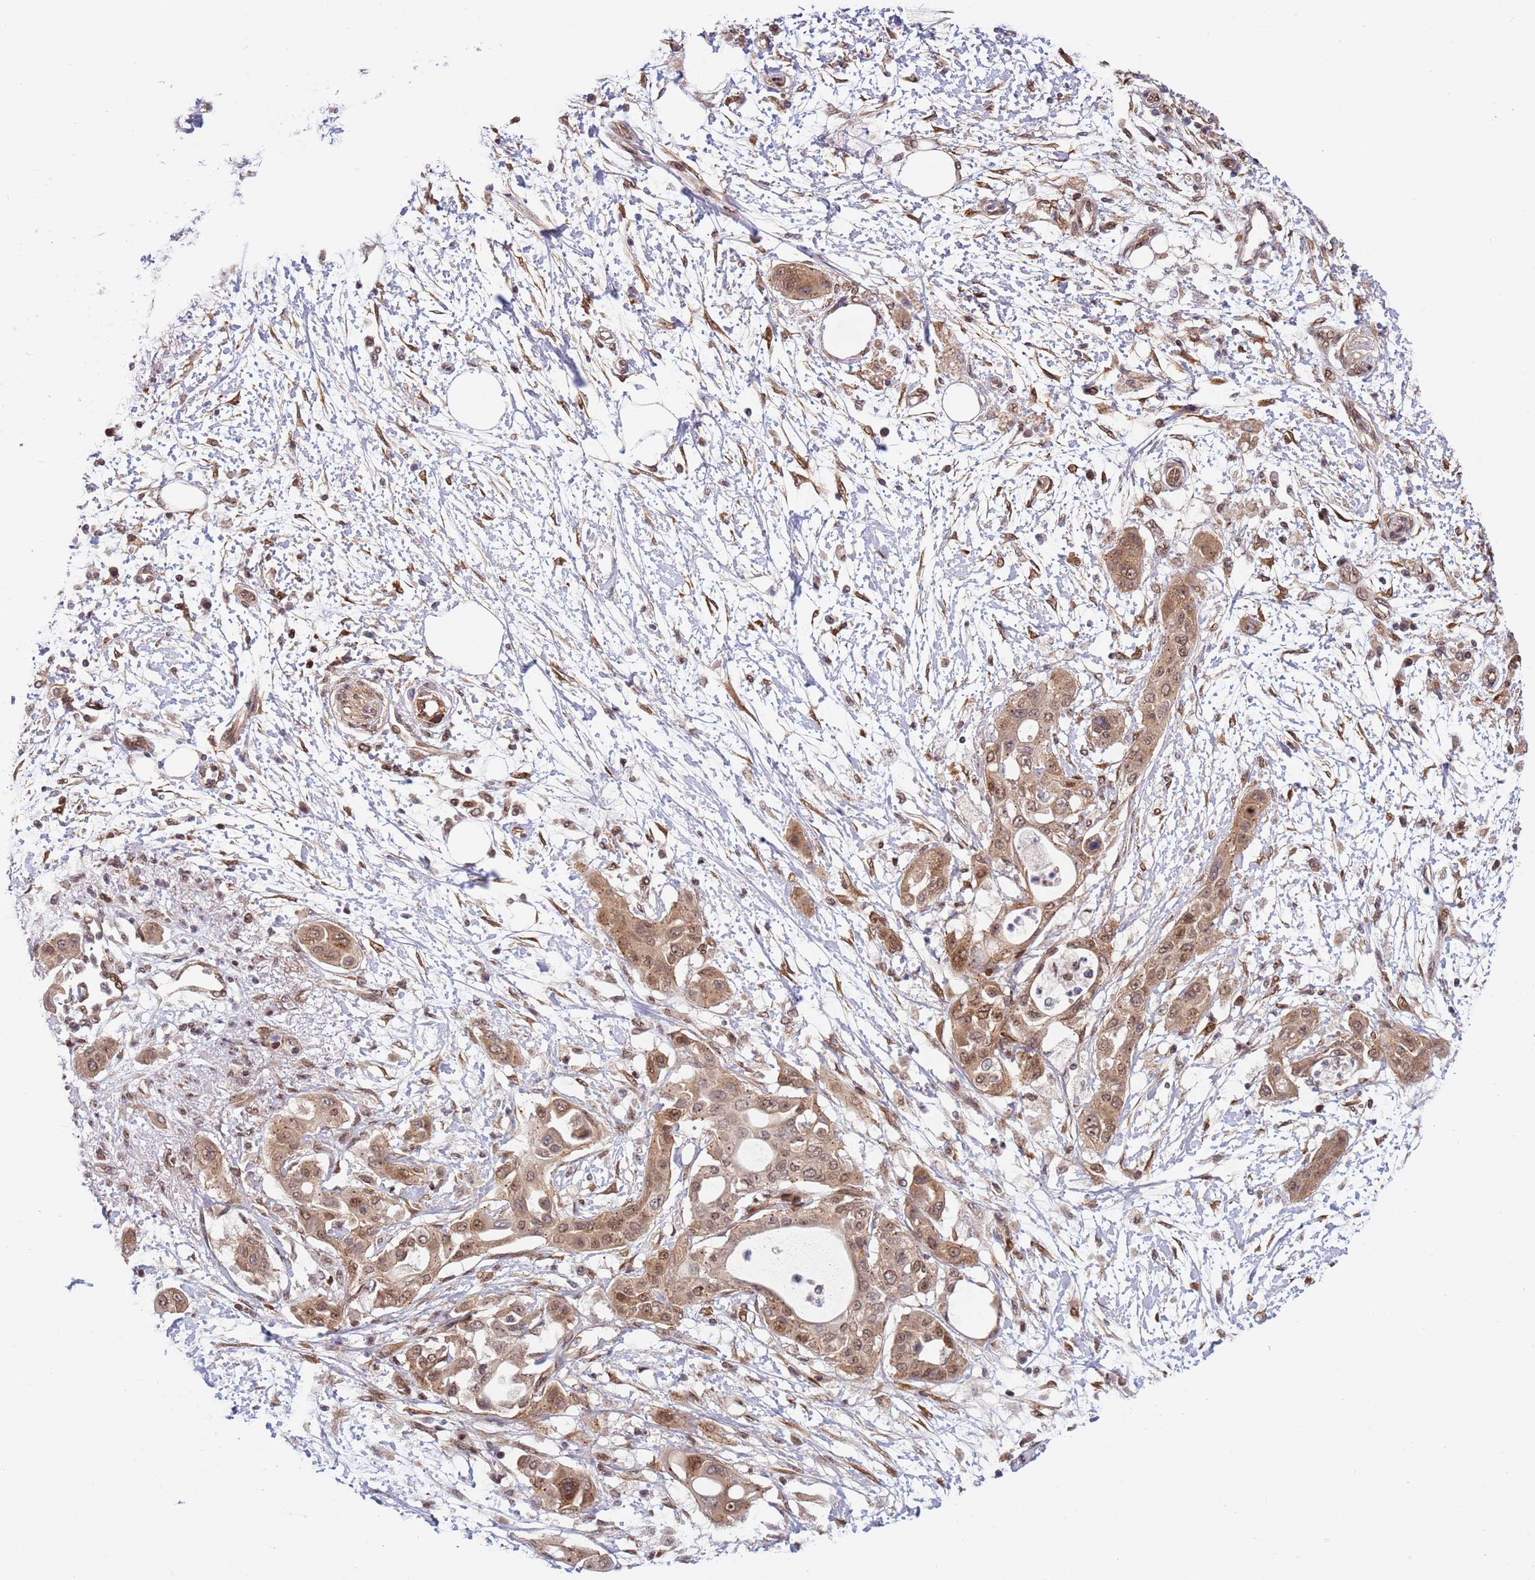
{"staining": {"intensity": "moderate", "quantity": ">75%", "location": "cytoplasmic/membranous,nuclear"}, "tissue": "pancreatic cancer", "cell_type": "Tumor cells", "image_type": "cancer", "snomed": [{"axis": "morphology", "description": "Adenocarcinoma, NOS"}, {"axis": "topography", "description": "Pancreas"}], "caption": "Immunohistochemistry (DAB (3,3'-diaminobenzidine)) staining of human pancreatic adenocarcinoma exhibits moderate cytoplasmic/membranous and nuclear protein expression in approximately >75% of tumor cells.", "gene": "TBX10", "patient": {"sex": "male", "age": 68}}